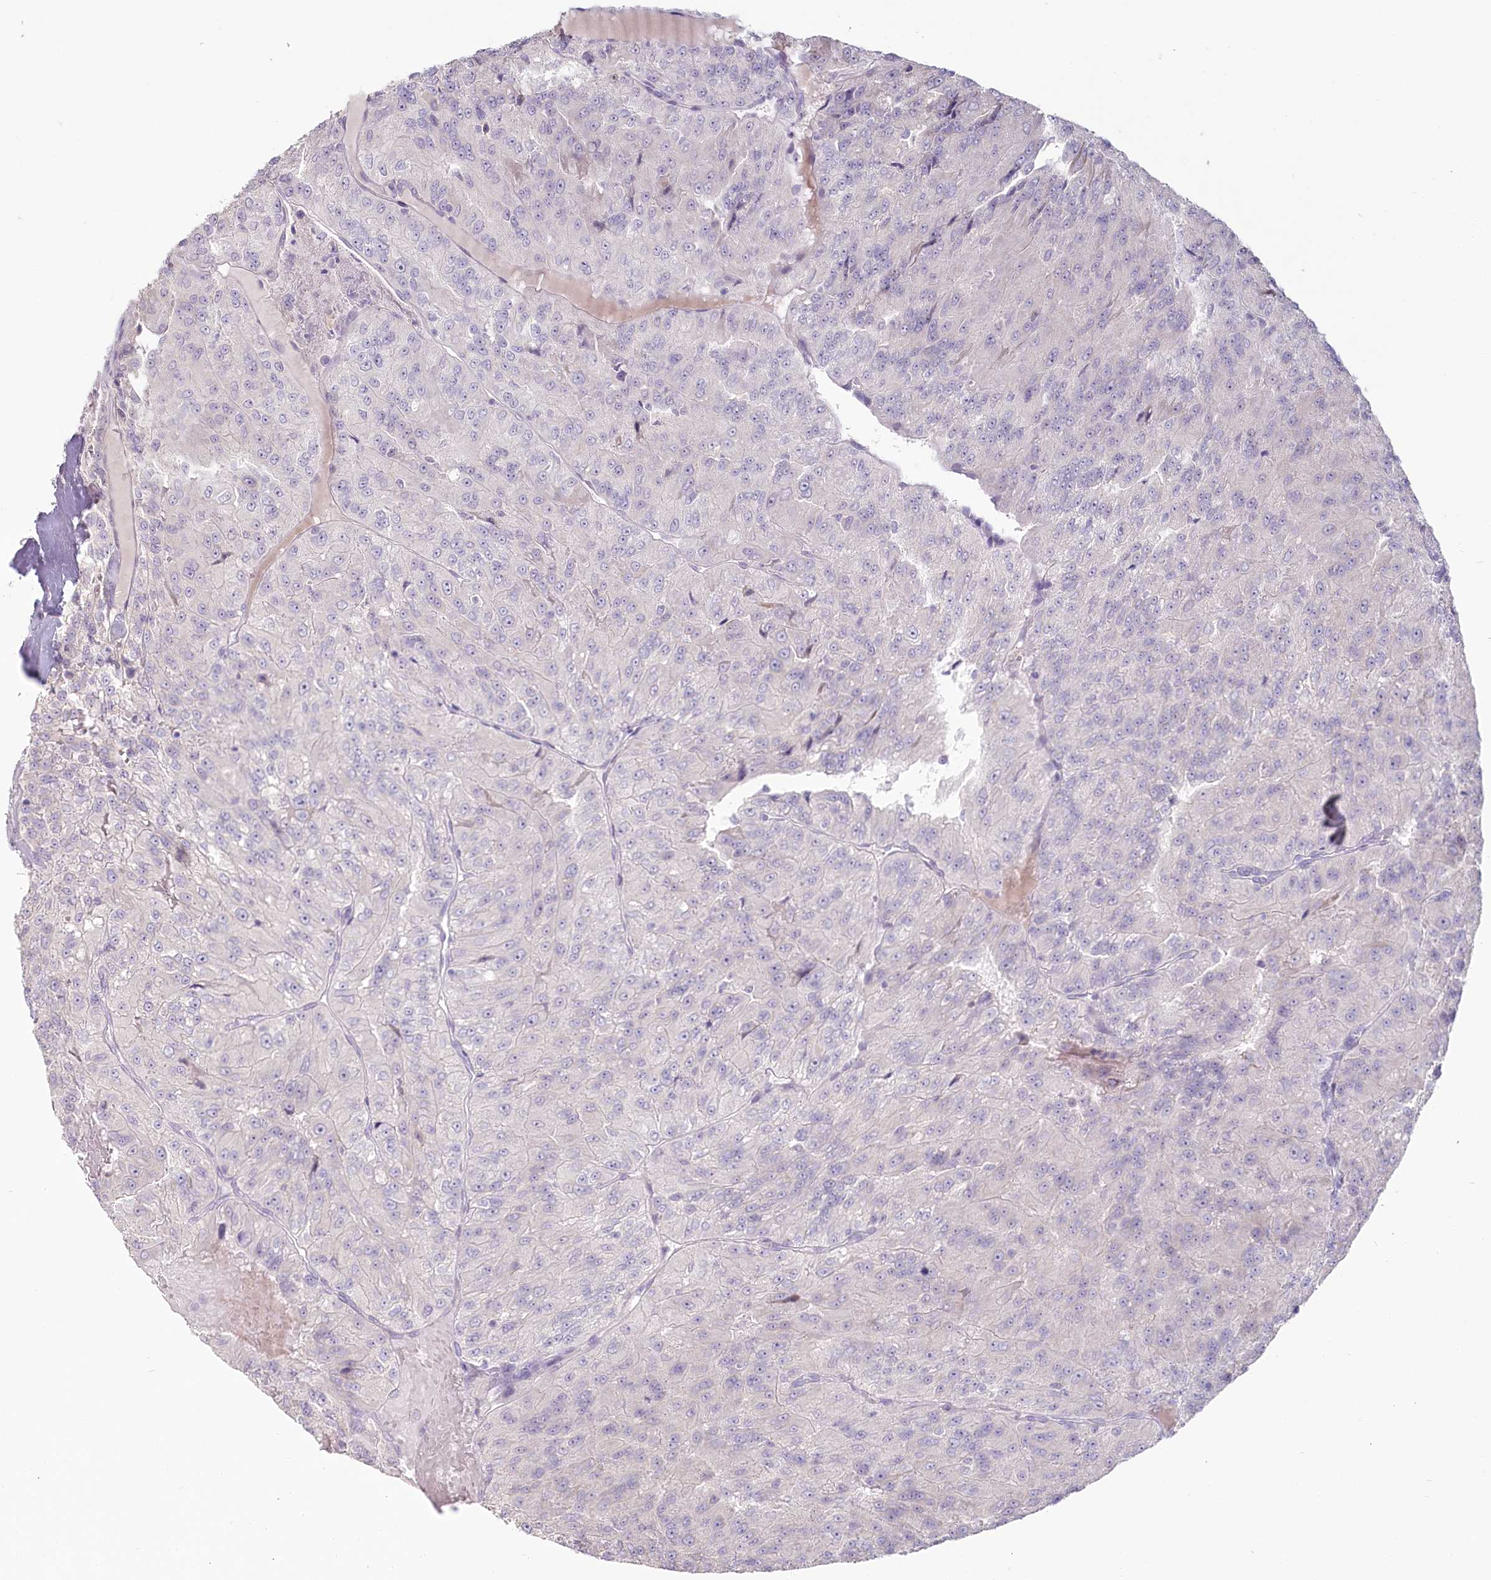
{"staining": {"intensity": "negative", "quantity": "none", "location": "none"}, "tissue": "renal cancer", "cell_type": "Tumor cells", "image_type": "cancer", "snomed": [{"axis": "morphology", "description": "Adenocarcinoma, NOS"}, {"axis": "topography", "description": "Kidney"}], "caption": "IHC photomicrograph of renal cancer (adenocarcinoma) stained for a protein (brown), which shows no positivity in tumor cells.", "gene": "USP11", "patient": {"sex": "female", "age": 63}}